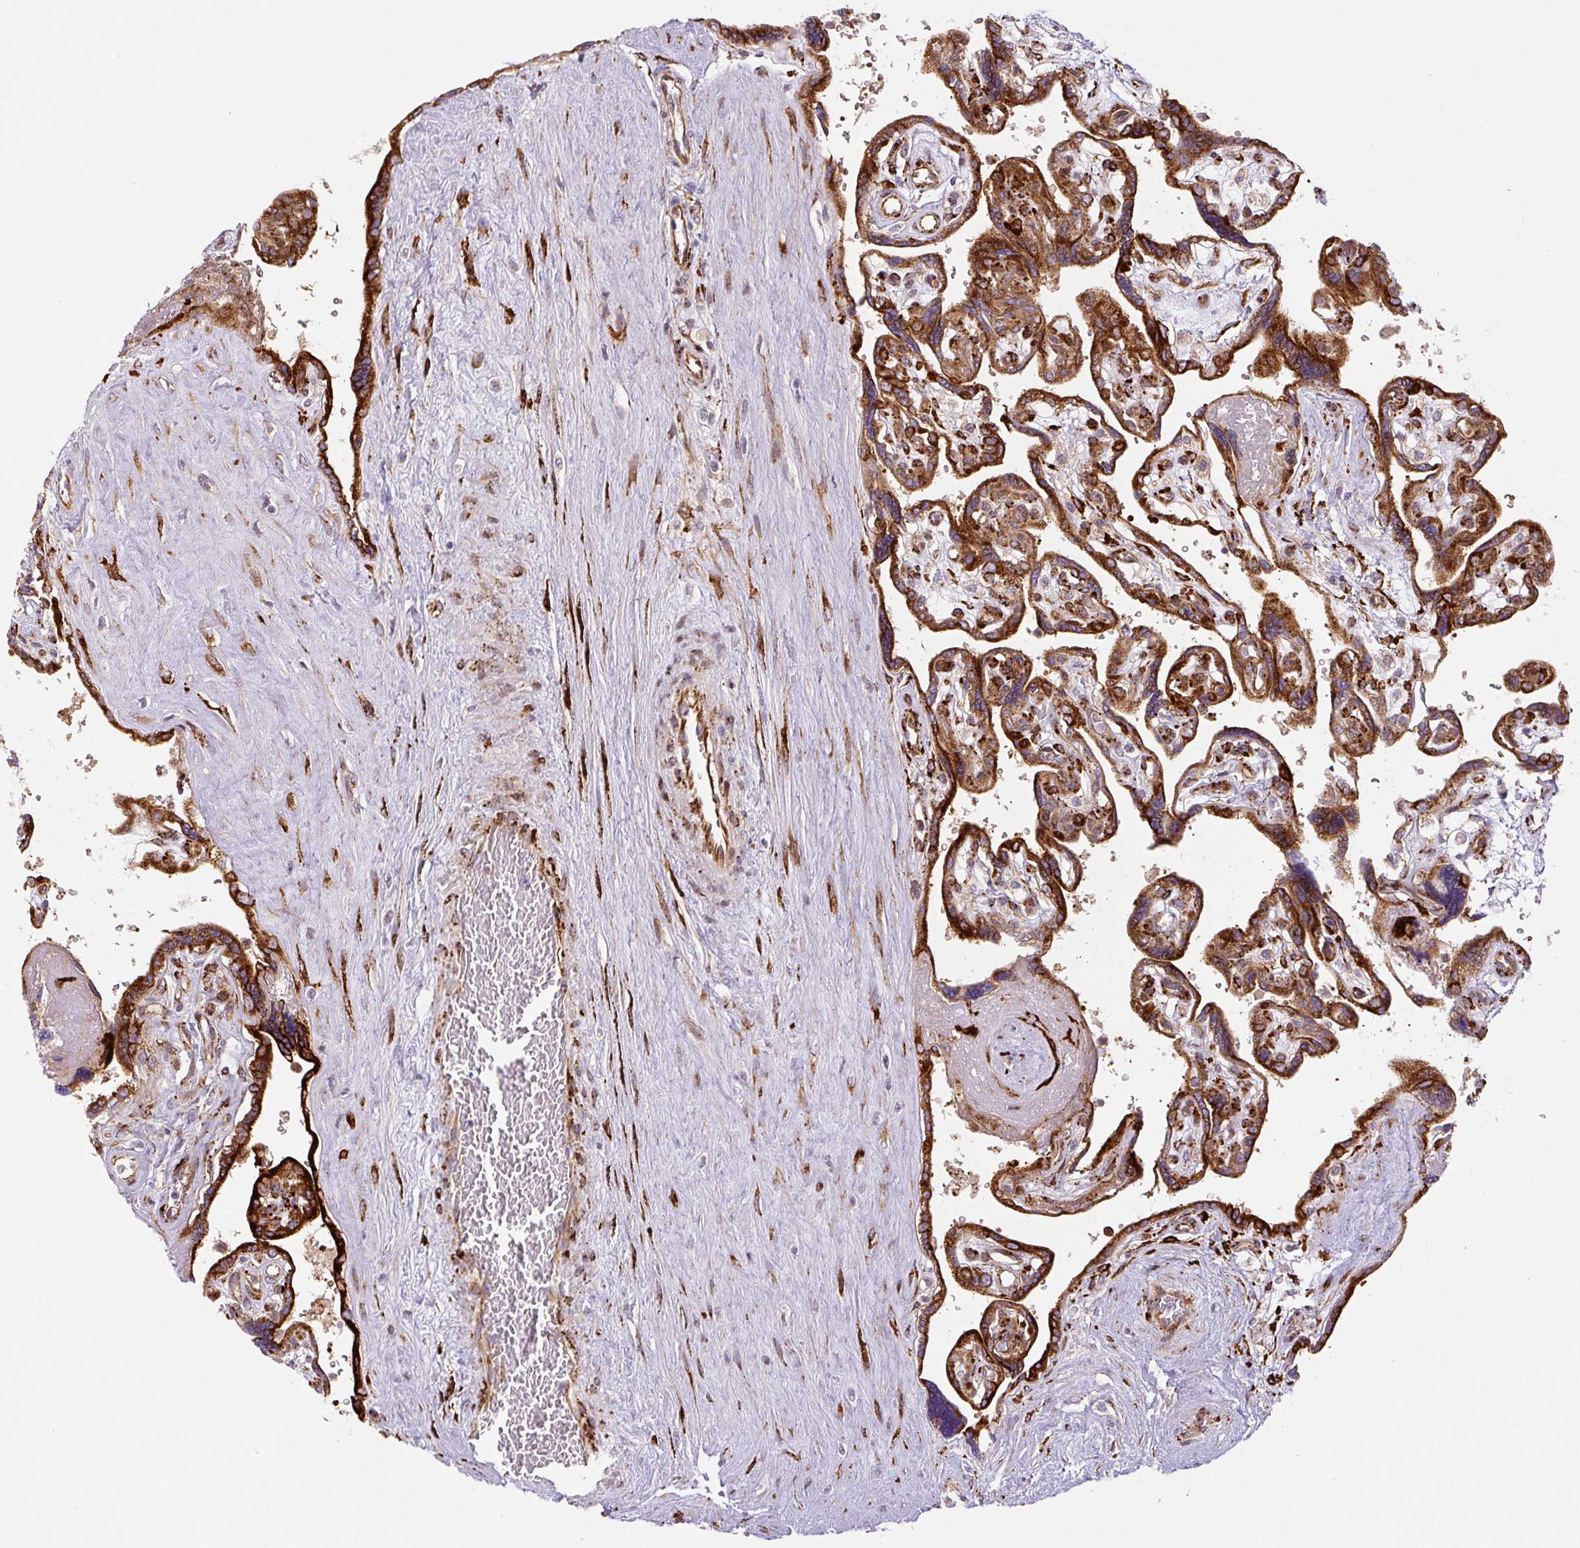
{"staining": {"intensity": "strong", "quantity": ">75%", "location": "cytoplasmic/membranous"}, "tissue": "placenta", "cell_type": "Decidual cells", "image_type": "normal", "snomed": [{"axis": "morphology", "description": "Normal tissue, NOS"}, {"axis": "topography", "description": "Placenta"}], "caption": "Immunohistochemical staining of normal human placenta reveals strong cytoplasmic/membranous protein expression in about >75% of decidual cells.", "gene": "DISP3", "patient": {"sex": "female", "age": 39}}